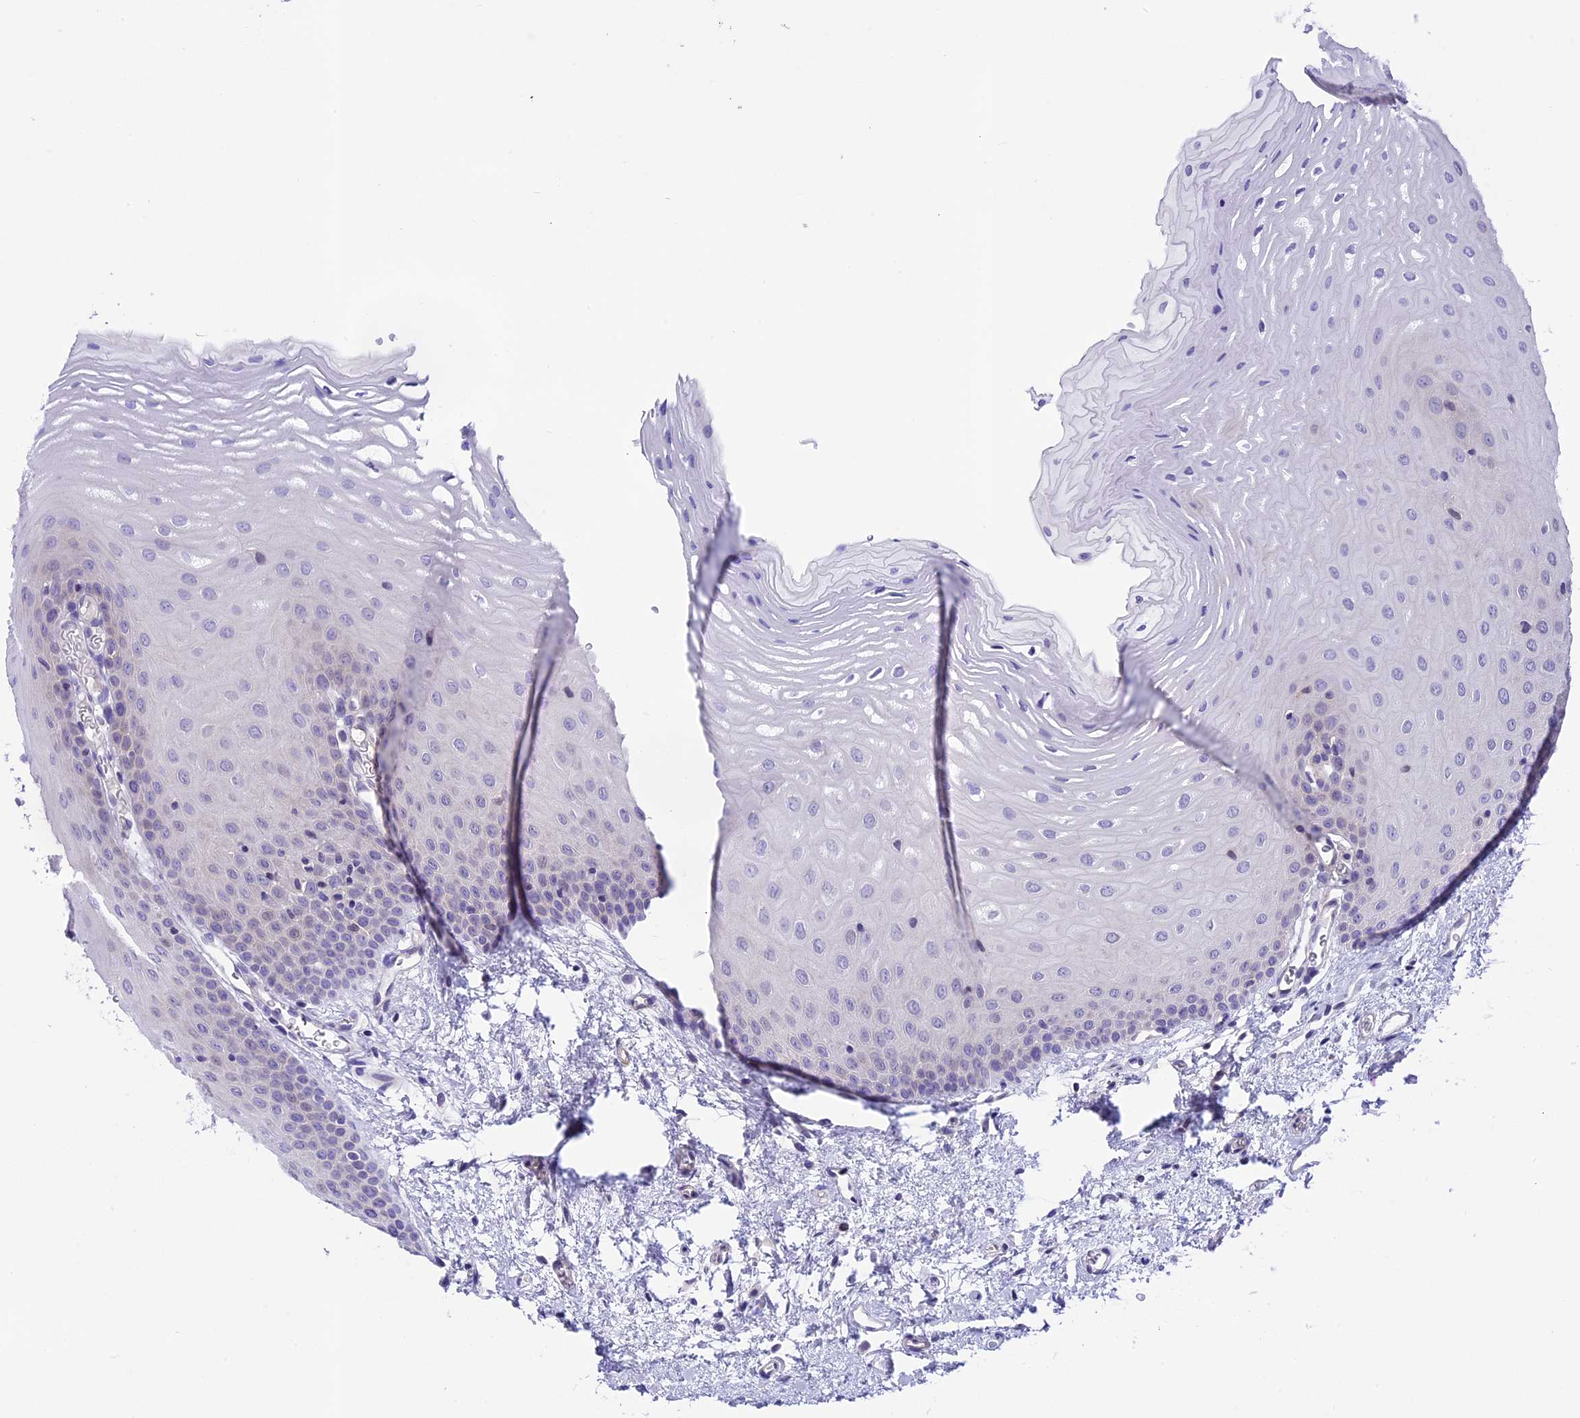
{"staining": {"intensity": "negative", "quantity": "none", "location": "none"}, "tissue": "oral mucosa", "cell_type": "Squamous epithelial cells", "image_type": "normal", "snomed": [{"axis": "morphology", "description": "Normal tissue, NOS"}, {"axis": "topography", "description": "Oral tissue"}], "caption": "Immunohistochemical staining of benign human oral mucosa displays no significant expression in squamous epithelial cells.", "gene": "PRR15", "patient": {"sex": "female", "age": 70}}